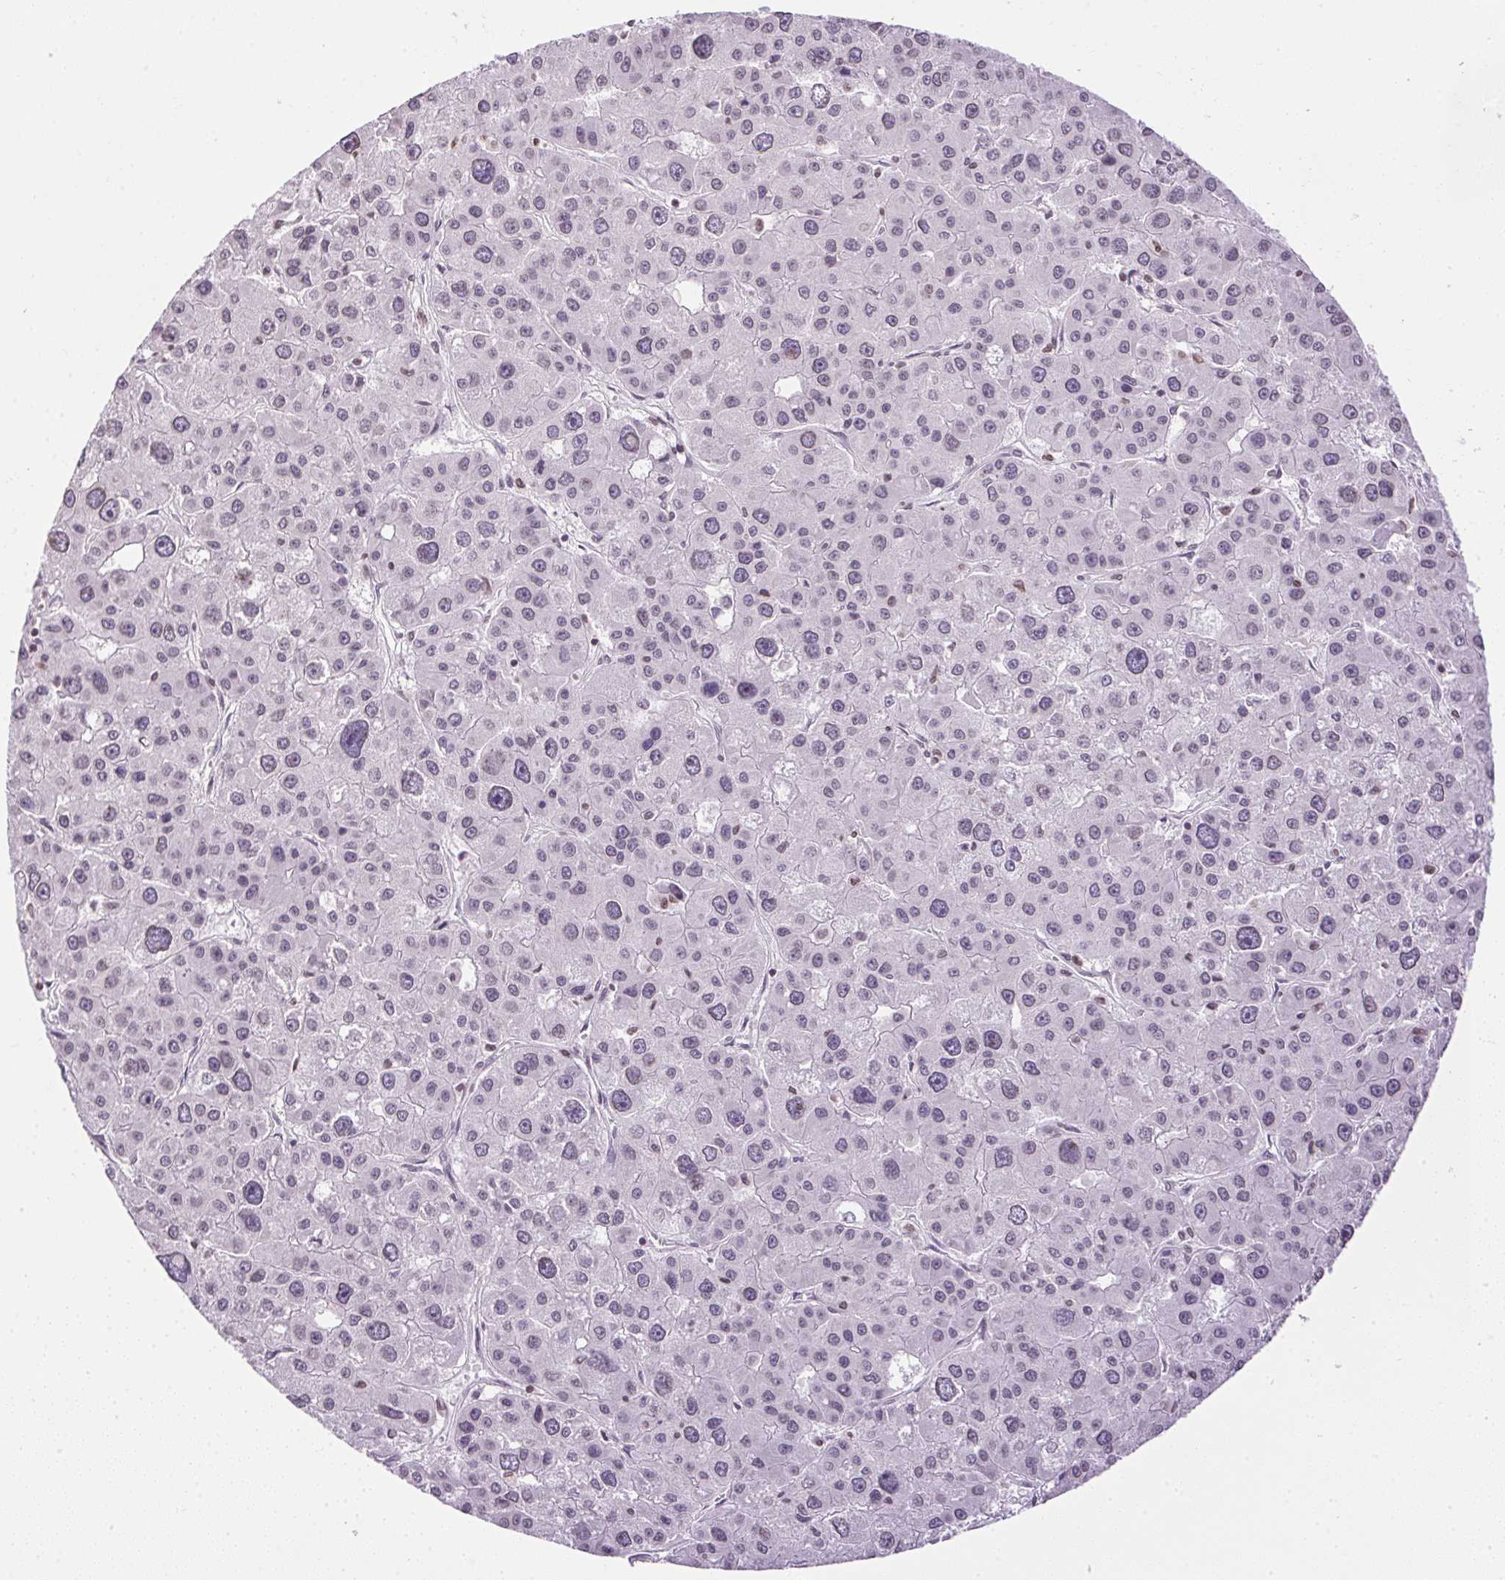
{"staining": {"intensity": "negative", "quantity": "none", "location": "none"}, "tissue": "liver cancer", "cell_type": "Tumor cells", "image_type": "cancer", "snomed": [{"axis": "morphology", "description": "Carcinoma, Hepatocellular, NOS"}, {"axis": "topography", "description": "Liver"}], "caption": "This micrograph is of liver cancer stained with immunohistochemistry (IHC) to label a protein in brown with the nuclei are counter-stained blue. There is no positivity in tumor cells.", "gene": "PRL", "patient": {"sex": "male", "age": 73}}